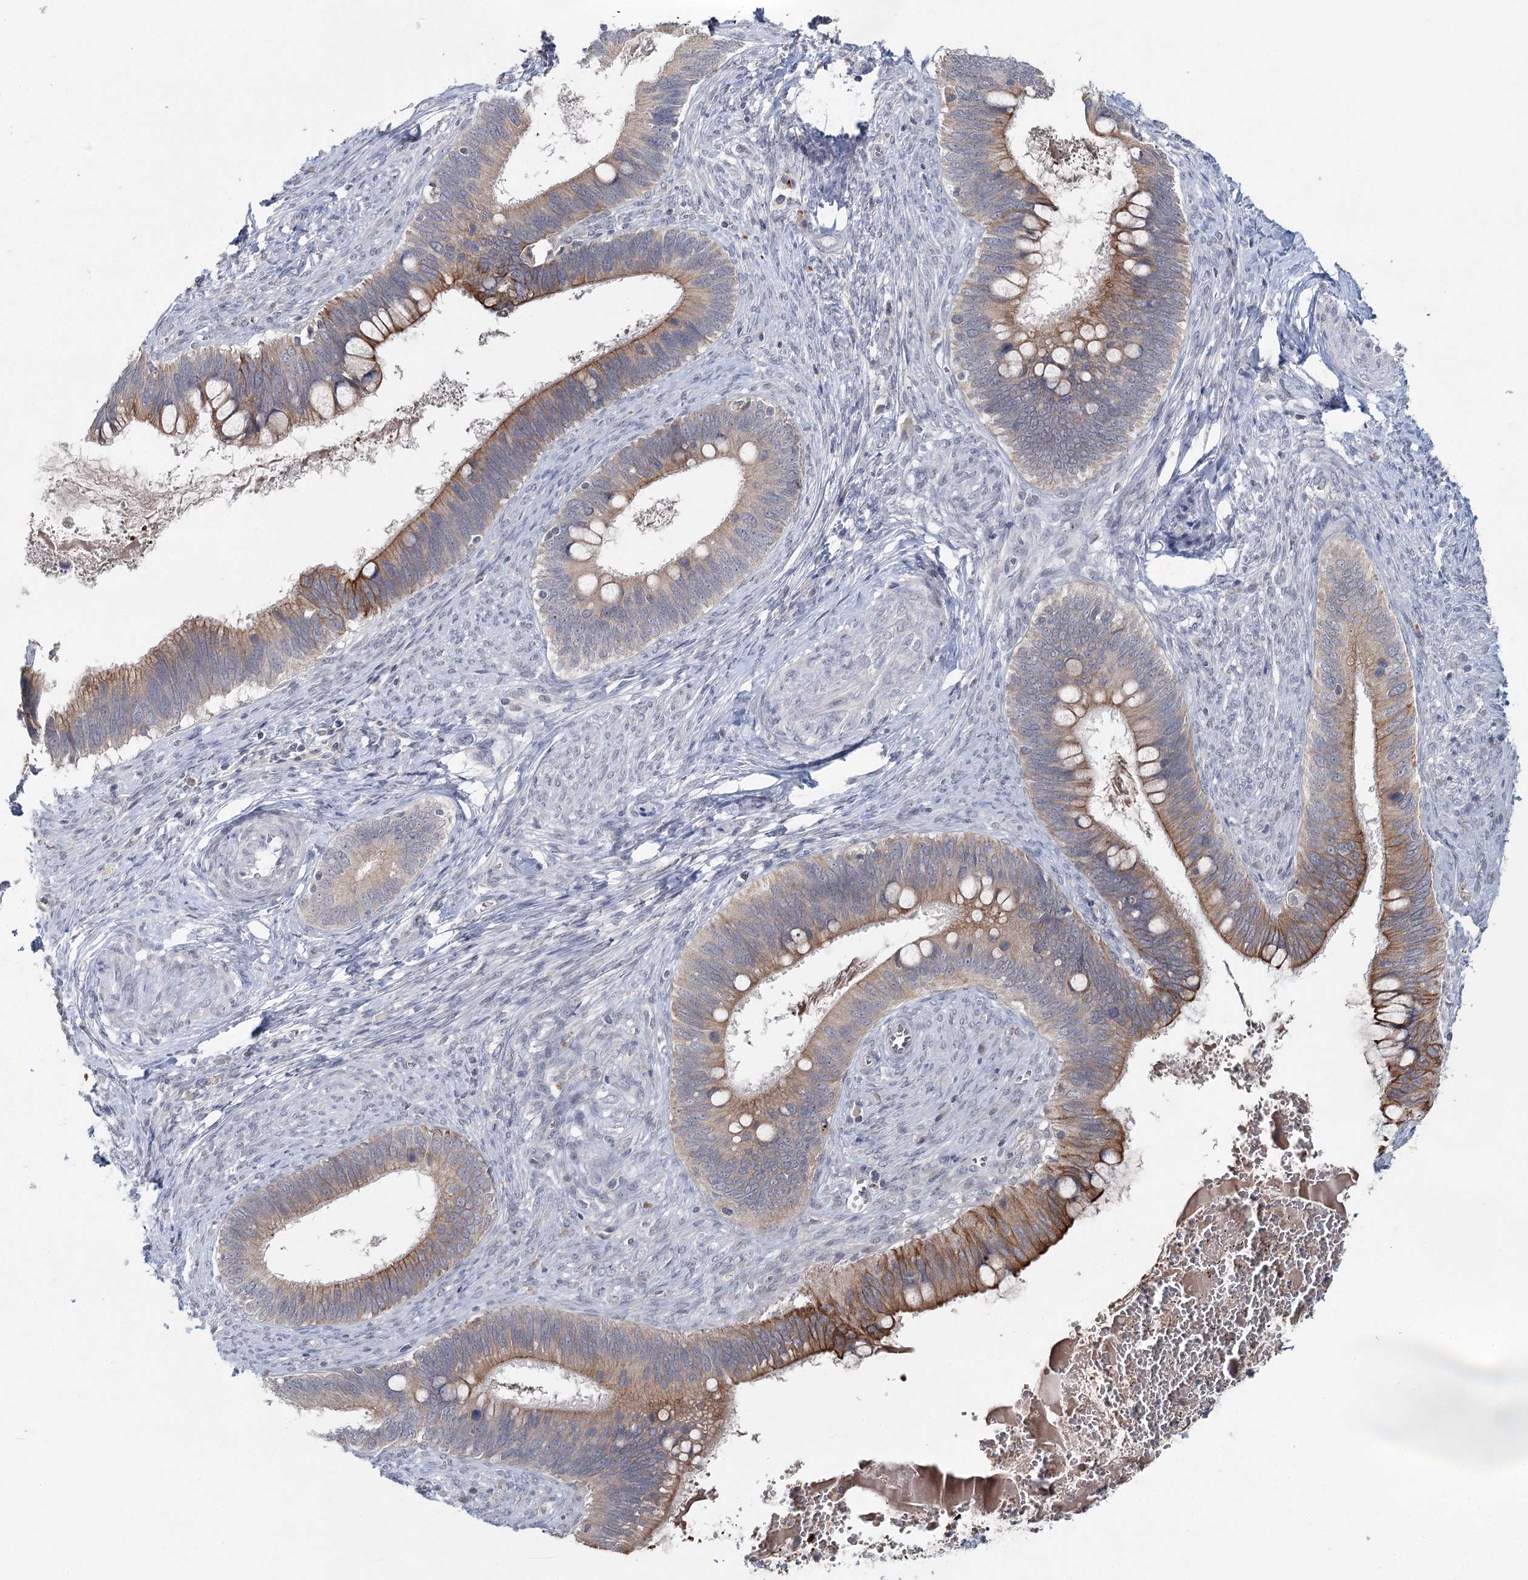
{"staining": {"intensity": "moderate", "quantity": ">75%", "location": "cytoplasmic/membranous"}, "tissue": "cervical cancer", "cell_type": "Tumor cells", "image_type": "cancer", "snomed": [{"axis": "morphology", "description": "Adenocarcinoma, NOS"}, {"axis": "topography", "description": "Cervix"}], "caption": "Immunohistochemistry (IHC) image of neoplastic tissue: human cervical adenocarcinoma stained using IHC displays medium levels of moderate protein expression localized specifically in the cytoplasmic/membranous of tumor cells, appearing as a cytoplasmic/membranous brown color.", "gene": "FBXO7", "patient": {"sex": "female", "age": 42}}